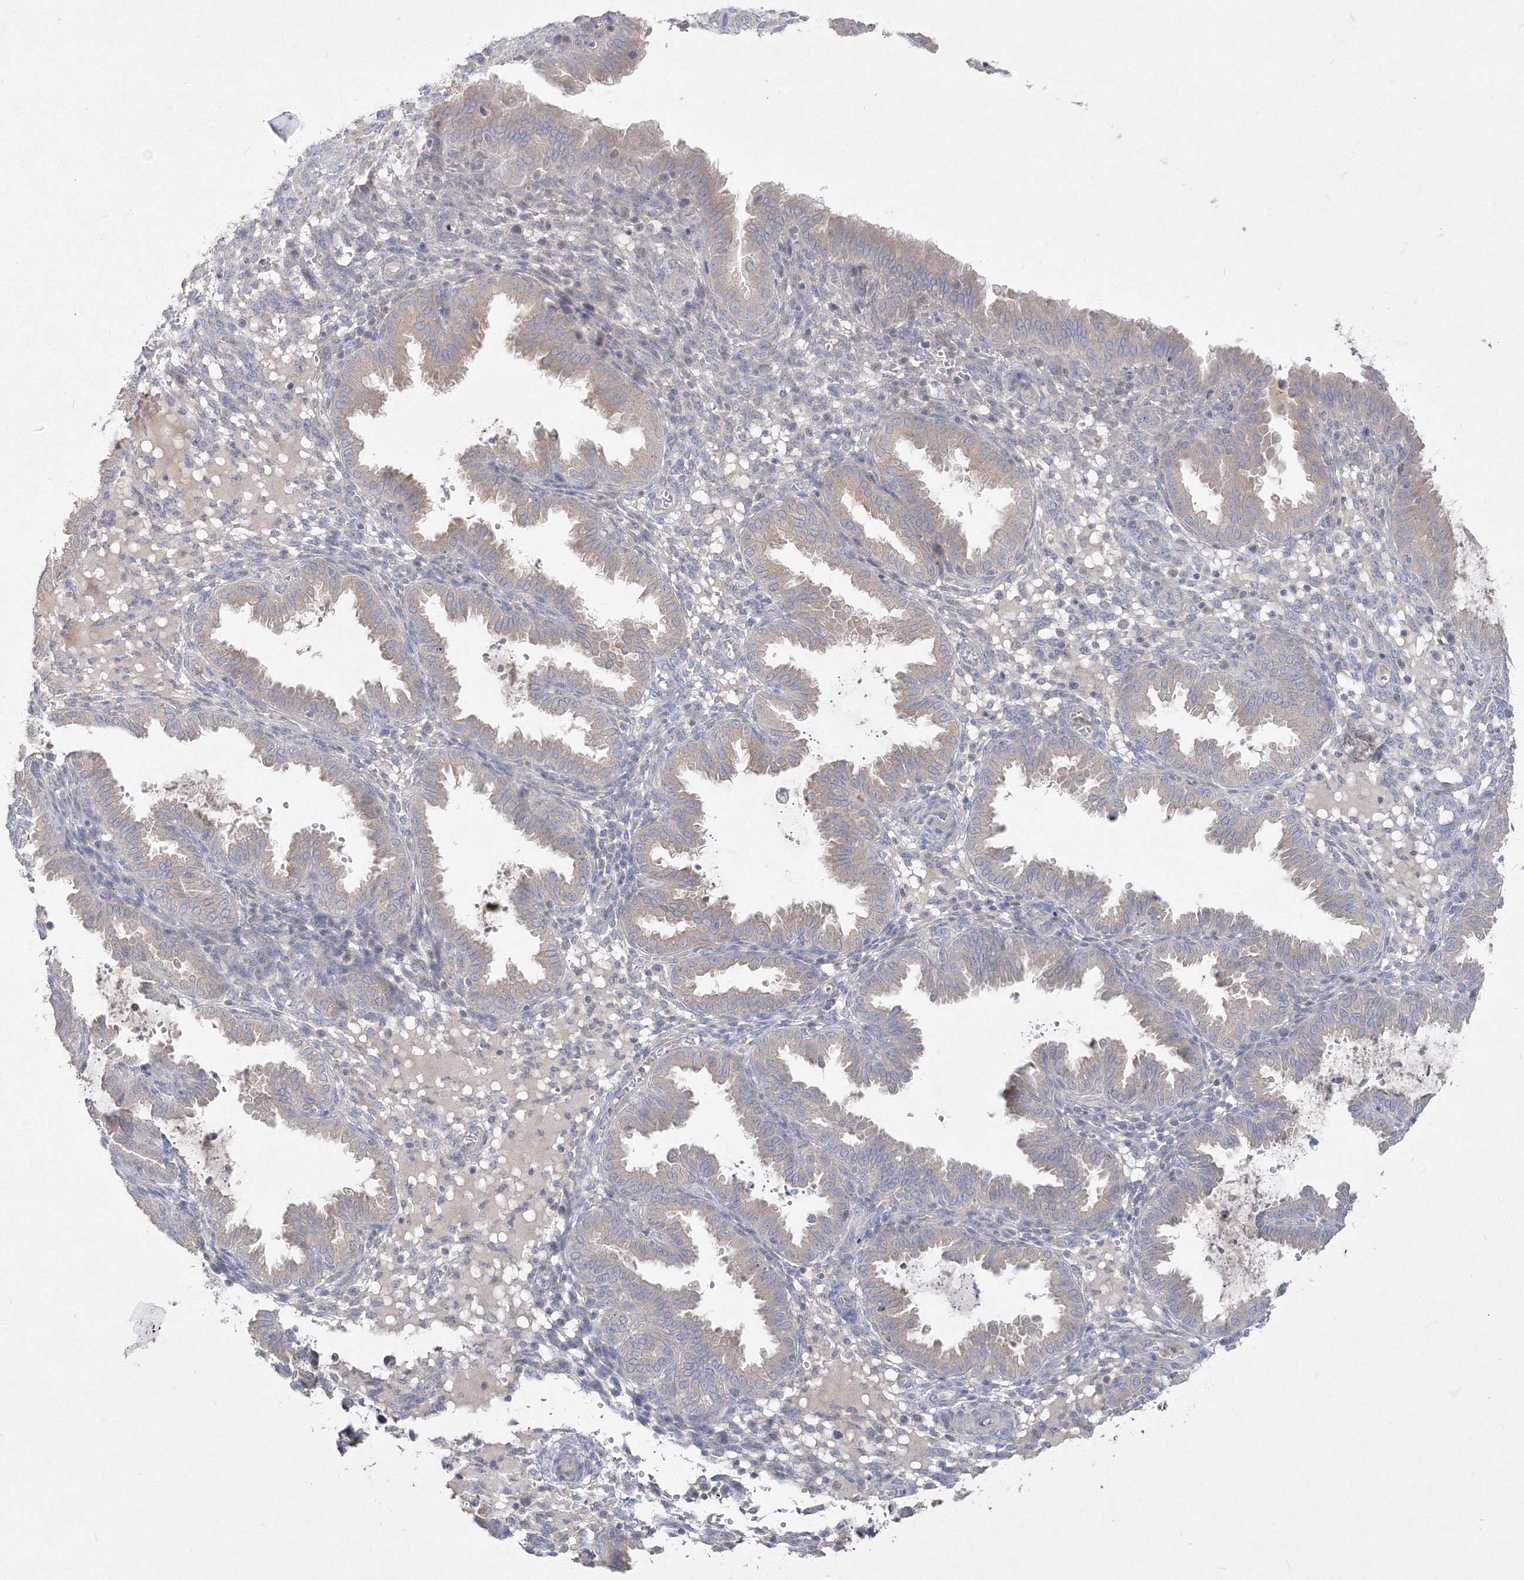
{"staining": {"intensity": "negative", "quantity": "none", "location": "none"}, "tissue": "endometrium", "cell_type": "Cells in endometrial stroma", "image_type": "normal", "snomed": [{"axis": "morphology", "description": "Normal tissue, NOS"}, {"axis": "topography", "description": "Endometrium"}], "caption": "The photomicrograph shows no significant staining in cells in endometrial stroma of endometrium. (DAB immunohistochemistry visualized using brightfield microscopy, high magnification).", "gene": "FBXL8", "patient": {"sex": "female", "age": 33}}